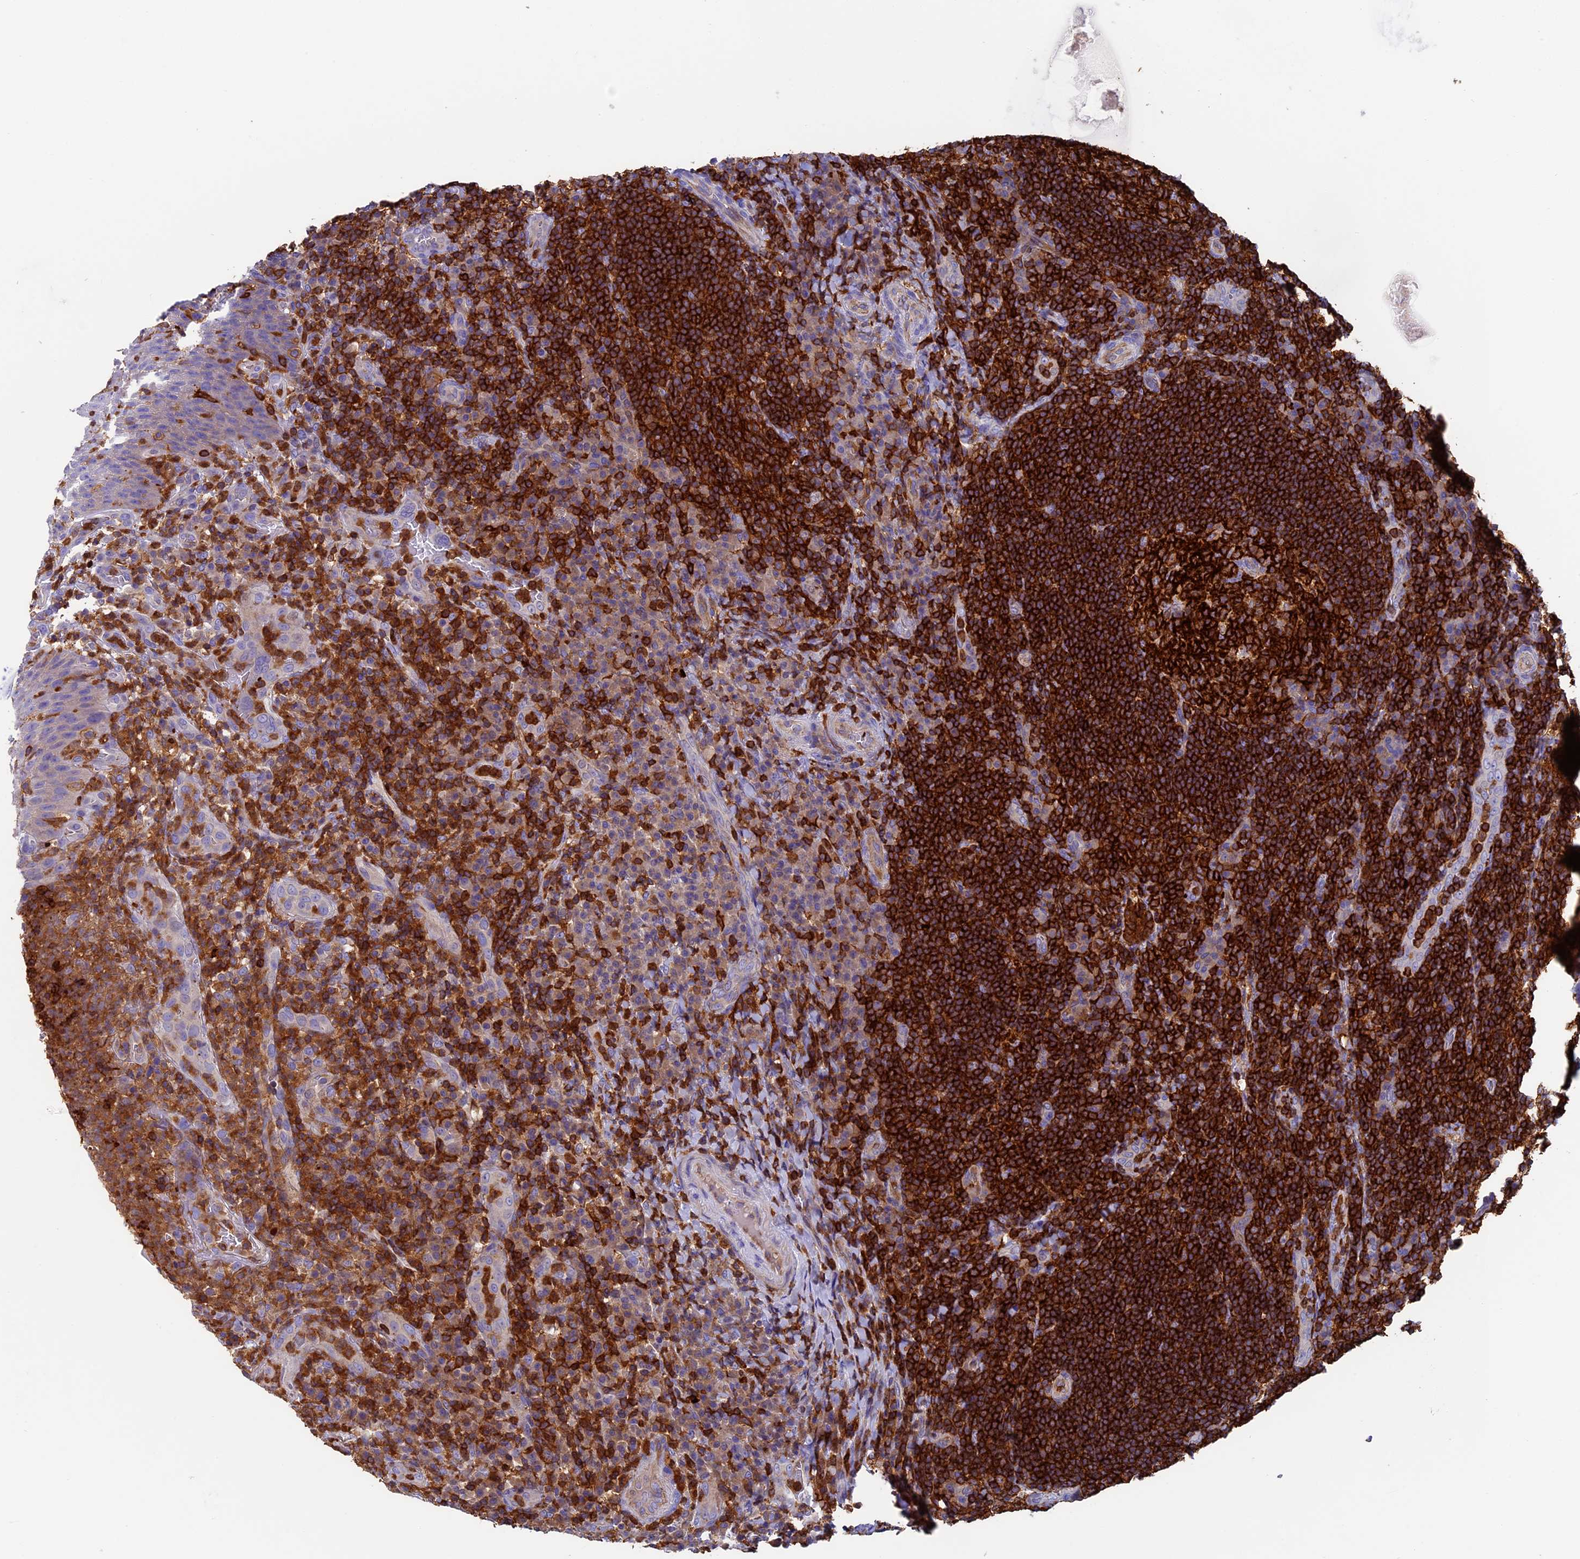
{"staining": {"intensity": "strong", "quantity": ">75%", "location": "cytoplasmic/membranous"}, "tissue": "tonsil", "cell_type": "Germinal center cells", "image_type": "normal", "snomed": [{"axis": "morphology", "description": "Normal tissue, NOS"}, {"axis": "topography", "description": "Tonsil"}], "caption": "Germinal center cells reveal high levels of strong cytoplasmic/membranous positivity in approximately >75% of cells in benign tonsil. Using DAB (3,3'-diaminobenzidine) (brown) and hematoxylin (blue) stains, captured at high magnification using brightfield microscopy.", "gene": "ADAT1", "patient": {"sex": "male", "age": 17}}